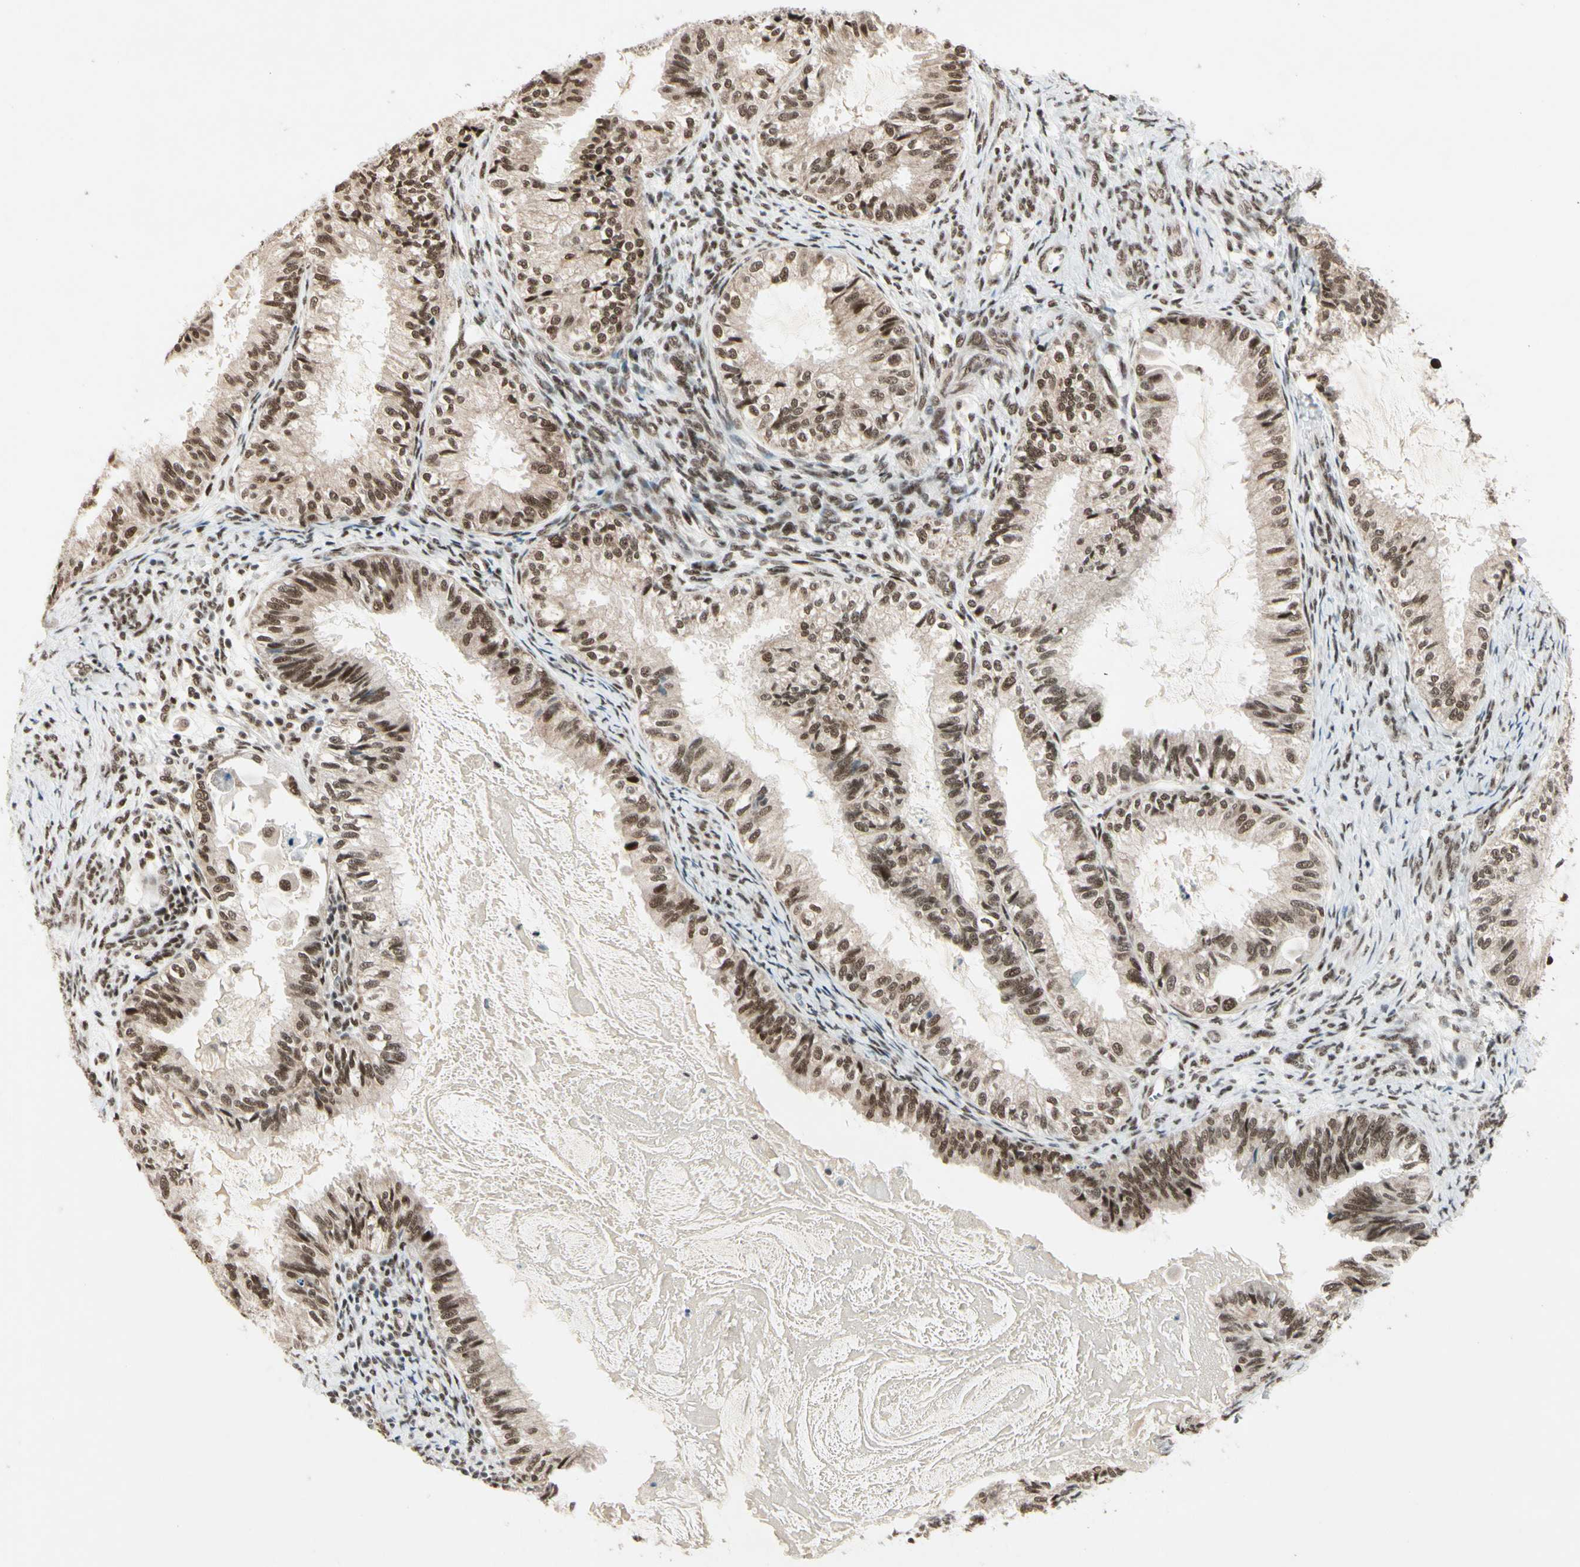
{"staining": {"intensity": "moderate", "quantity": ">75%", "location": "nuclear"}, "tissue": "cervical cancer", "cell_type": "Tumor cells", "image_type": "cancer", "snomed": [{"axis": "morphology", "description": "Normal tissue, NOS"}, {"axis": "morphology", "description": "Adenocarcinoma, NOS"}, {"axis": "topography", "description": "Cervix"}, {"axis": "topography", "description": "Endometrium"}], "caption": "The image shows immunohistochemical staining of cervical cancer (adenocarcinoma). There is moderate nuclear staining is seen in about >75% of tumor cells.", "gene": "CHAMP1", "patient": {"sex": "female", "age": 86}}